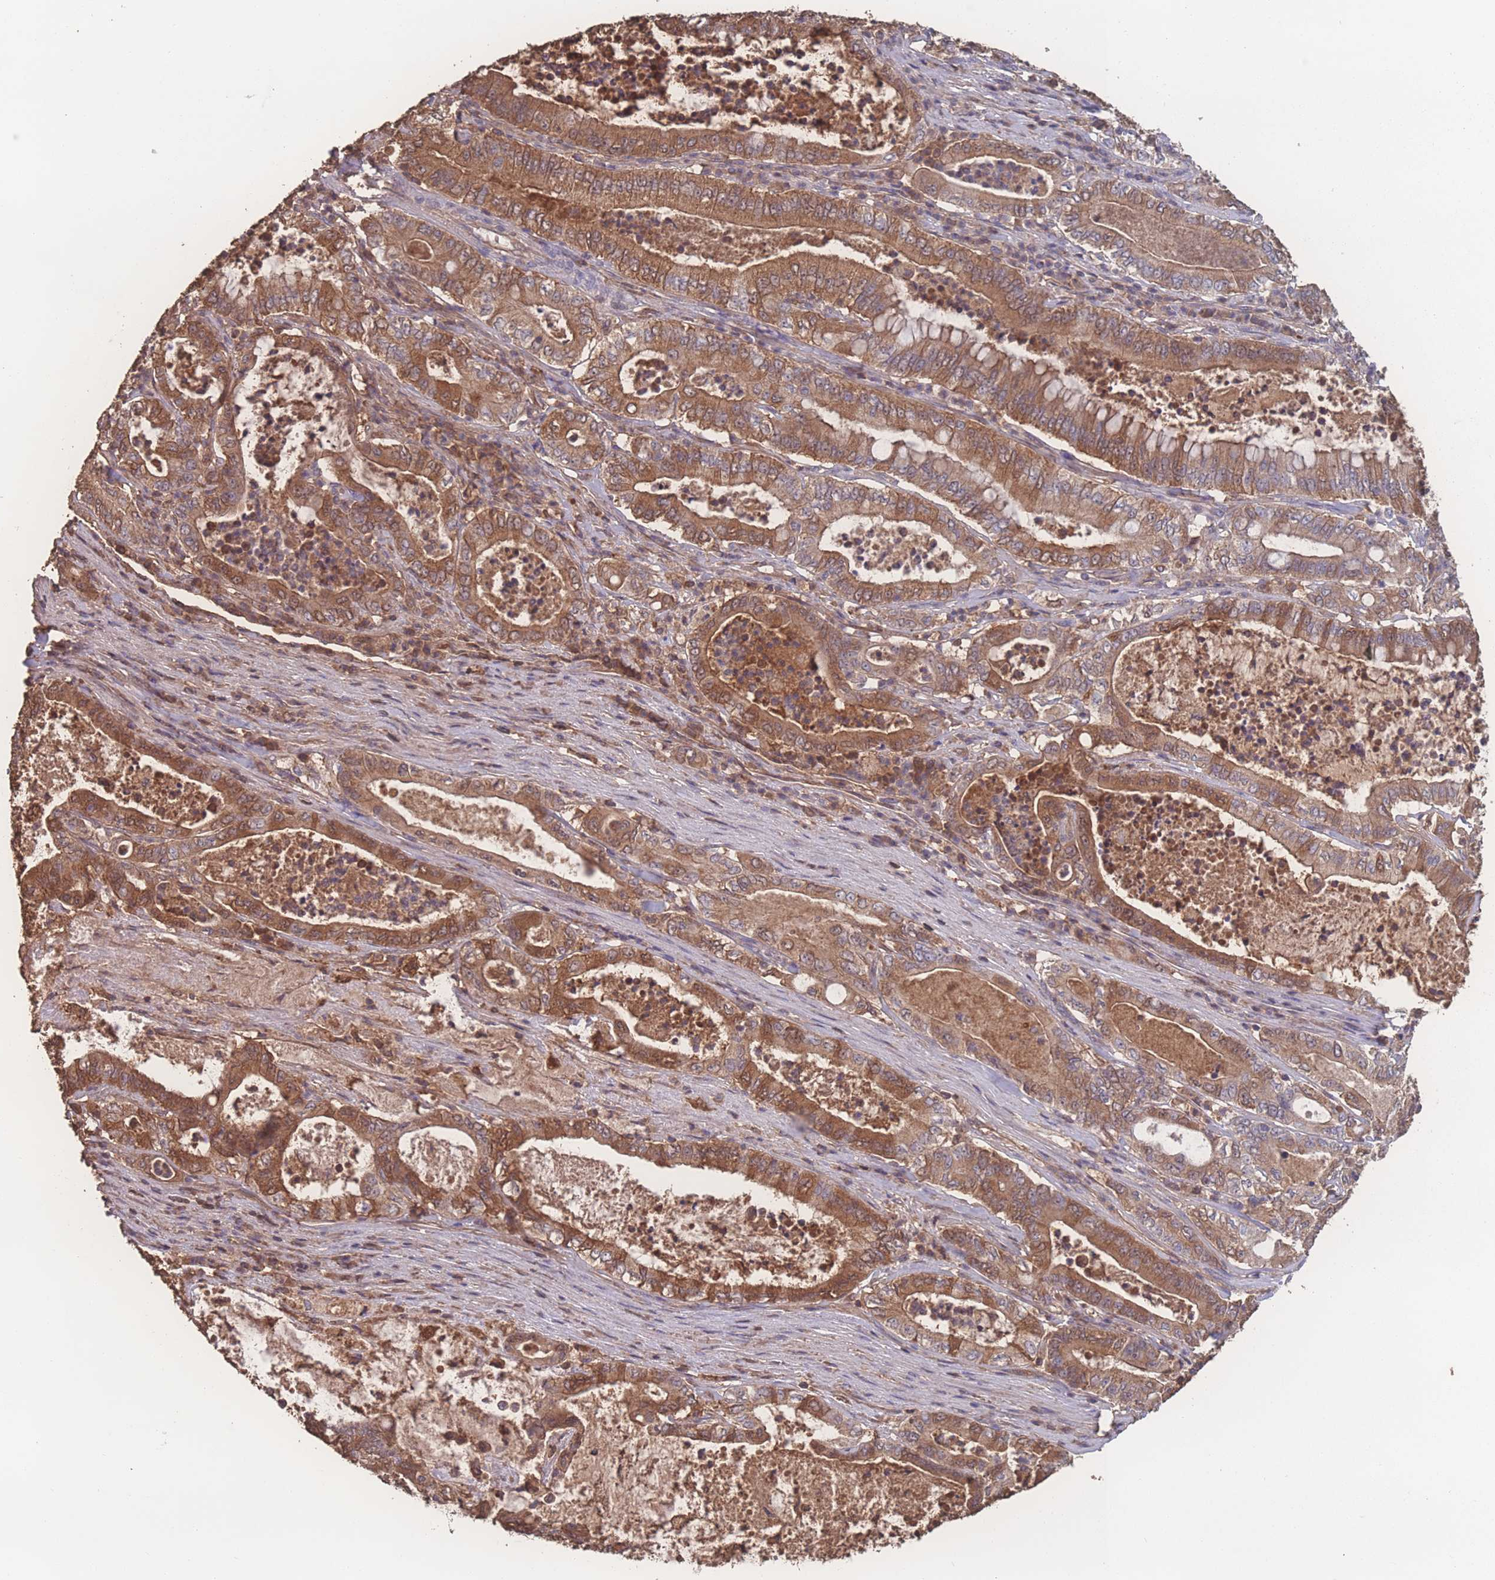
{"staining": {"intensity": "moderate", "quantity": ">75%", "location": "cytoplasmic/membranous"}, "tissue": "pancreatic cancer", "cell_type": "Tumor cells", "image_type": "cancer", "snomed": [{"axis": "morphology", "description": "Adenocarcinoma, NOS"}, {"axis": "topography", "description": "Pancreas"}], "caption": "Pancreatic adenocarcinoma tissue shows moderate cytoplasmic/membranous staining in about >75% of tumor cells, visualized by immunohistochemistry. (DAB IHC, brown staining for protein, blue staining for nuclei).", "gene": "ATXN10", "patient": {"sex": "male", "age": 71}}